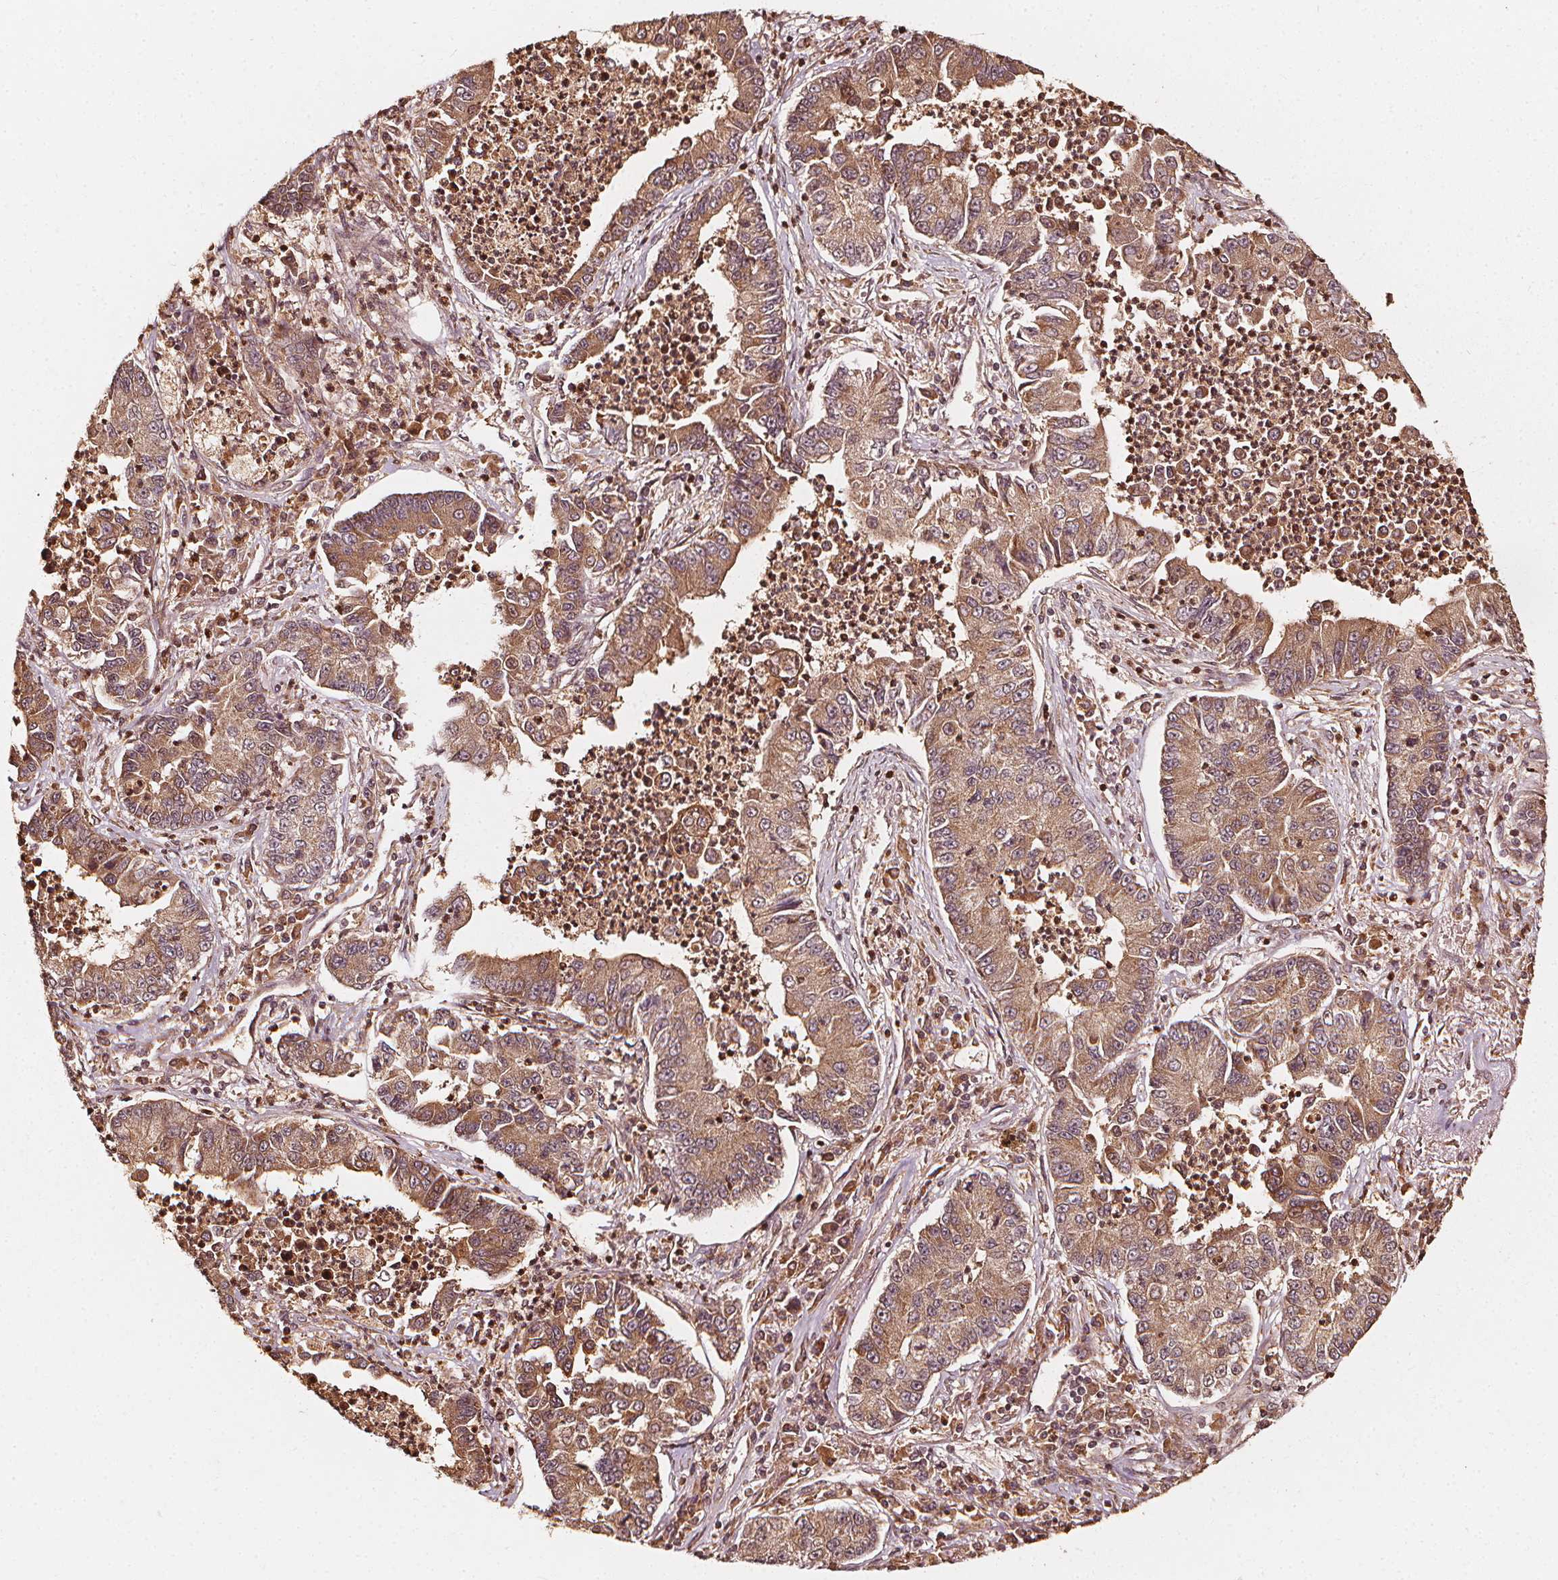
{"staining": {"intensity": "moderate", "quantity": ">75%", "location": "cytoplasmic/membranous"}, "tissue": "lung cancer", "cell_type": "Tumor cells", "image_type": "cancer", "snomed": [{"axis": "morphology", "description": "Adenocarcinoma, NOS"}, {"axis": "topography", "description": "Lung"}], "caption": "The image shows immunohistochemical staining of lung cancer (adenocarcinoma). There is moderate cytoplasmic/membranous expression is seen in approximately >75% of tumor cells.", "gene": "NPC1", "patient": {"sex": "female", "age": 57}}